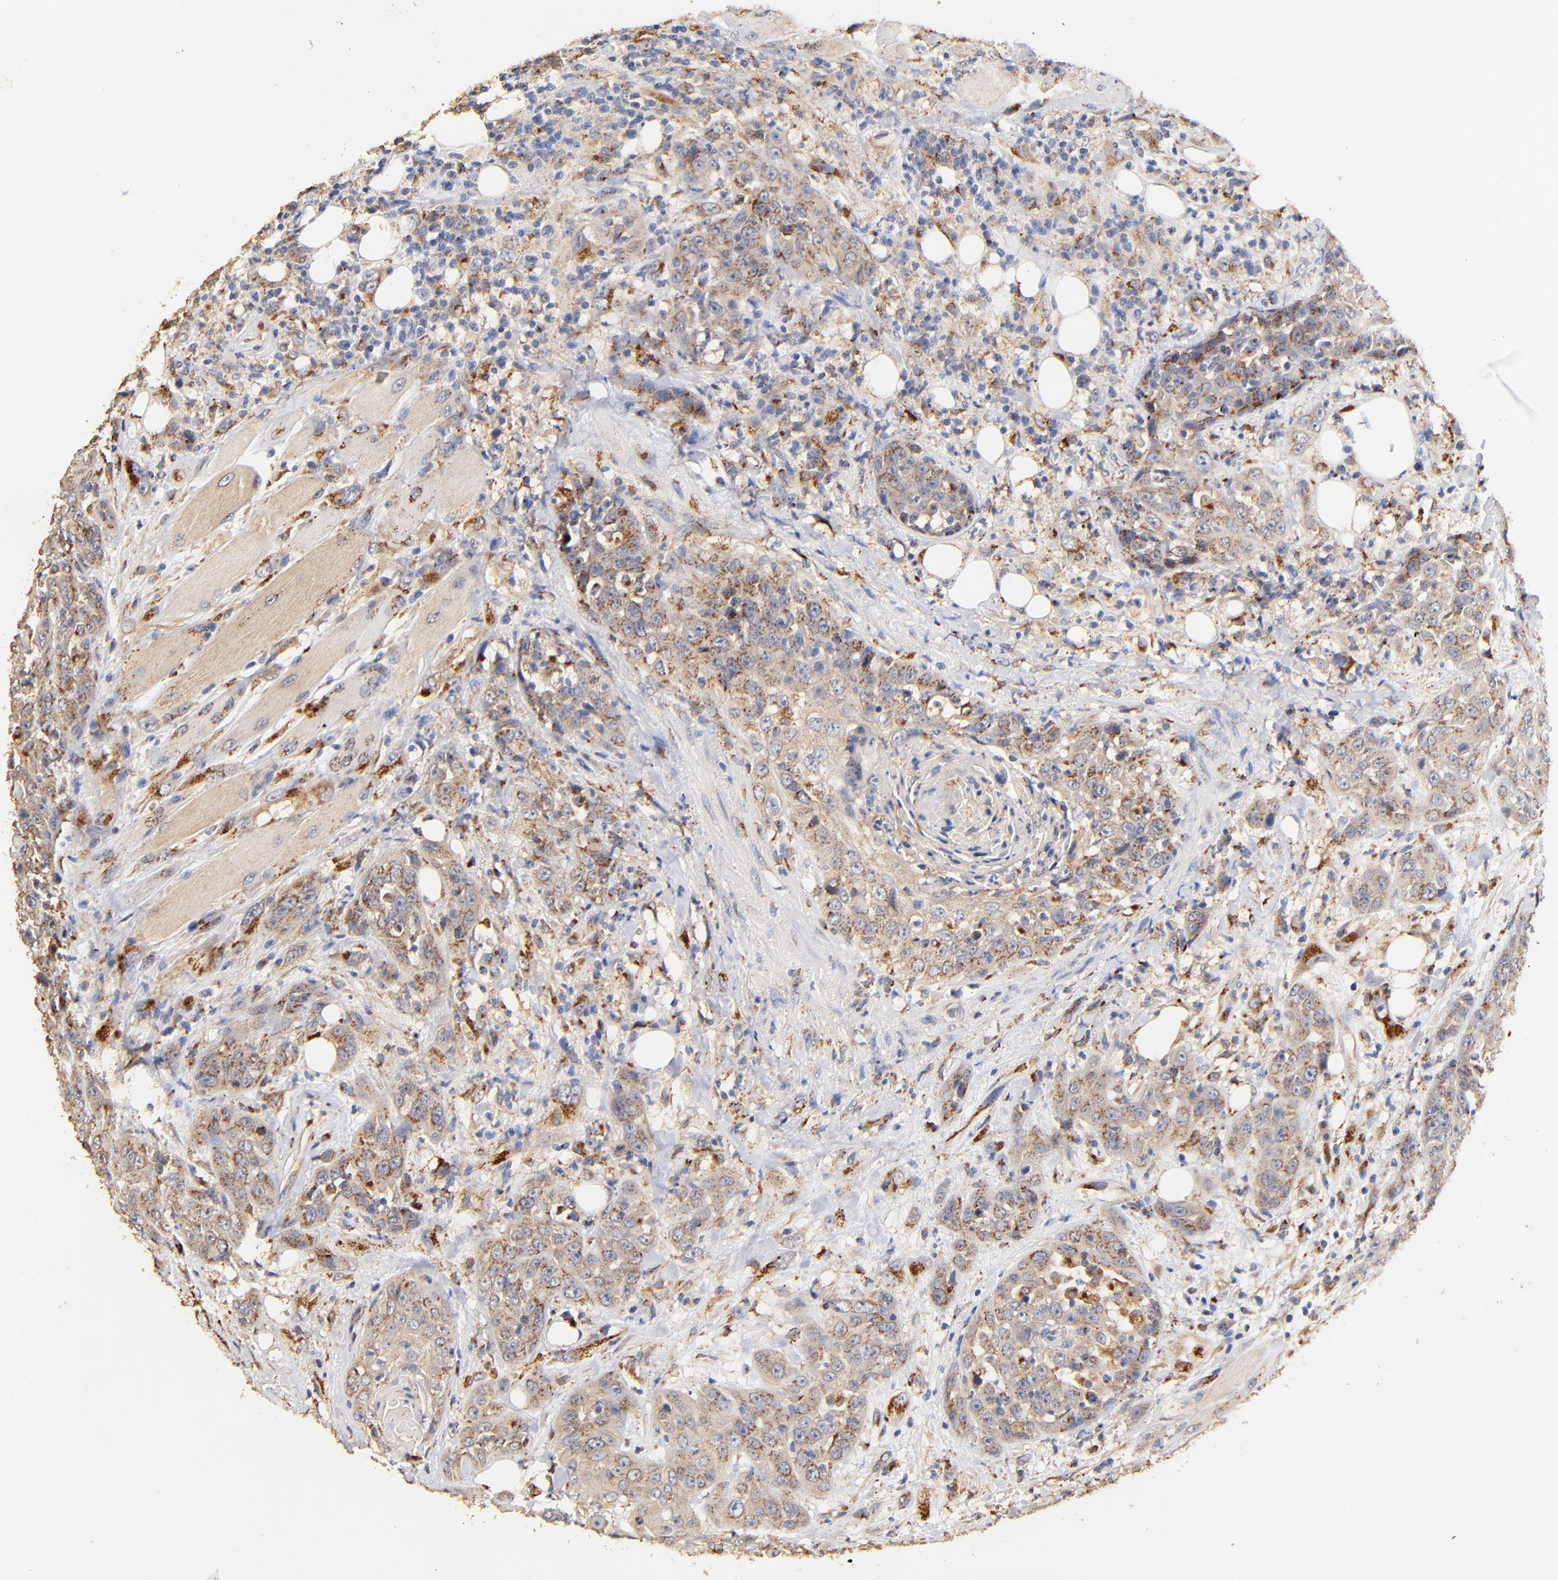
{"staining": {"intensity": "weak", "quantity": ">75%", "location": "cytoplasmic/membranous"}, "tissue": "head and neck cancer", "cell_type": "Tumor cells", "image_type": "cancer", "snomed": [{"axis": "morphology", "description": "Squamous cell carcinoma, NOS"}, {"axis": "topography", "description": "Head-Neck"}], "caption": "Protein staining of head and neck cancer (squamous cell carcinoma) tissue displays weak cytoplasmic/membranous staining in about >75% of tumor cells.", "gene": "FMNL3", "patient": {"sex": "female", "age": 84}}